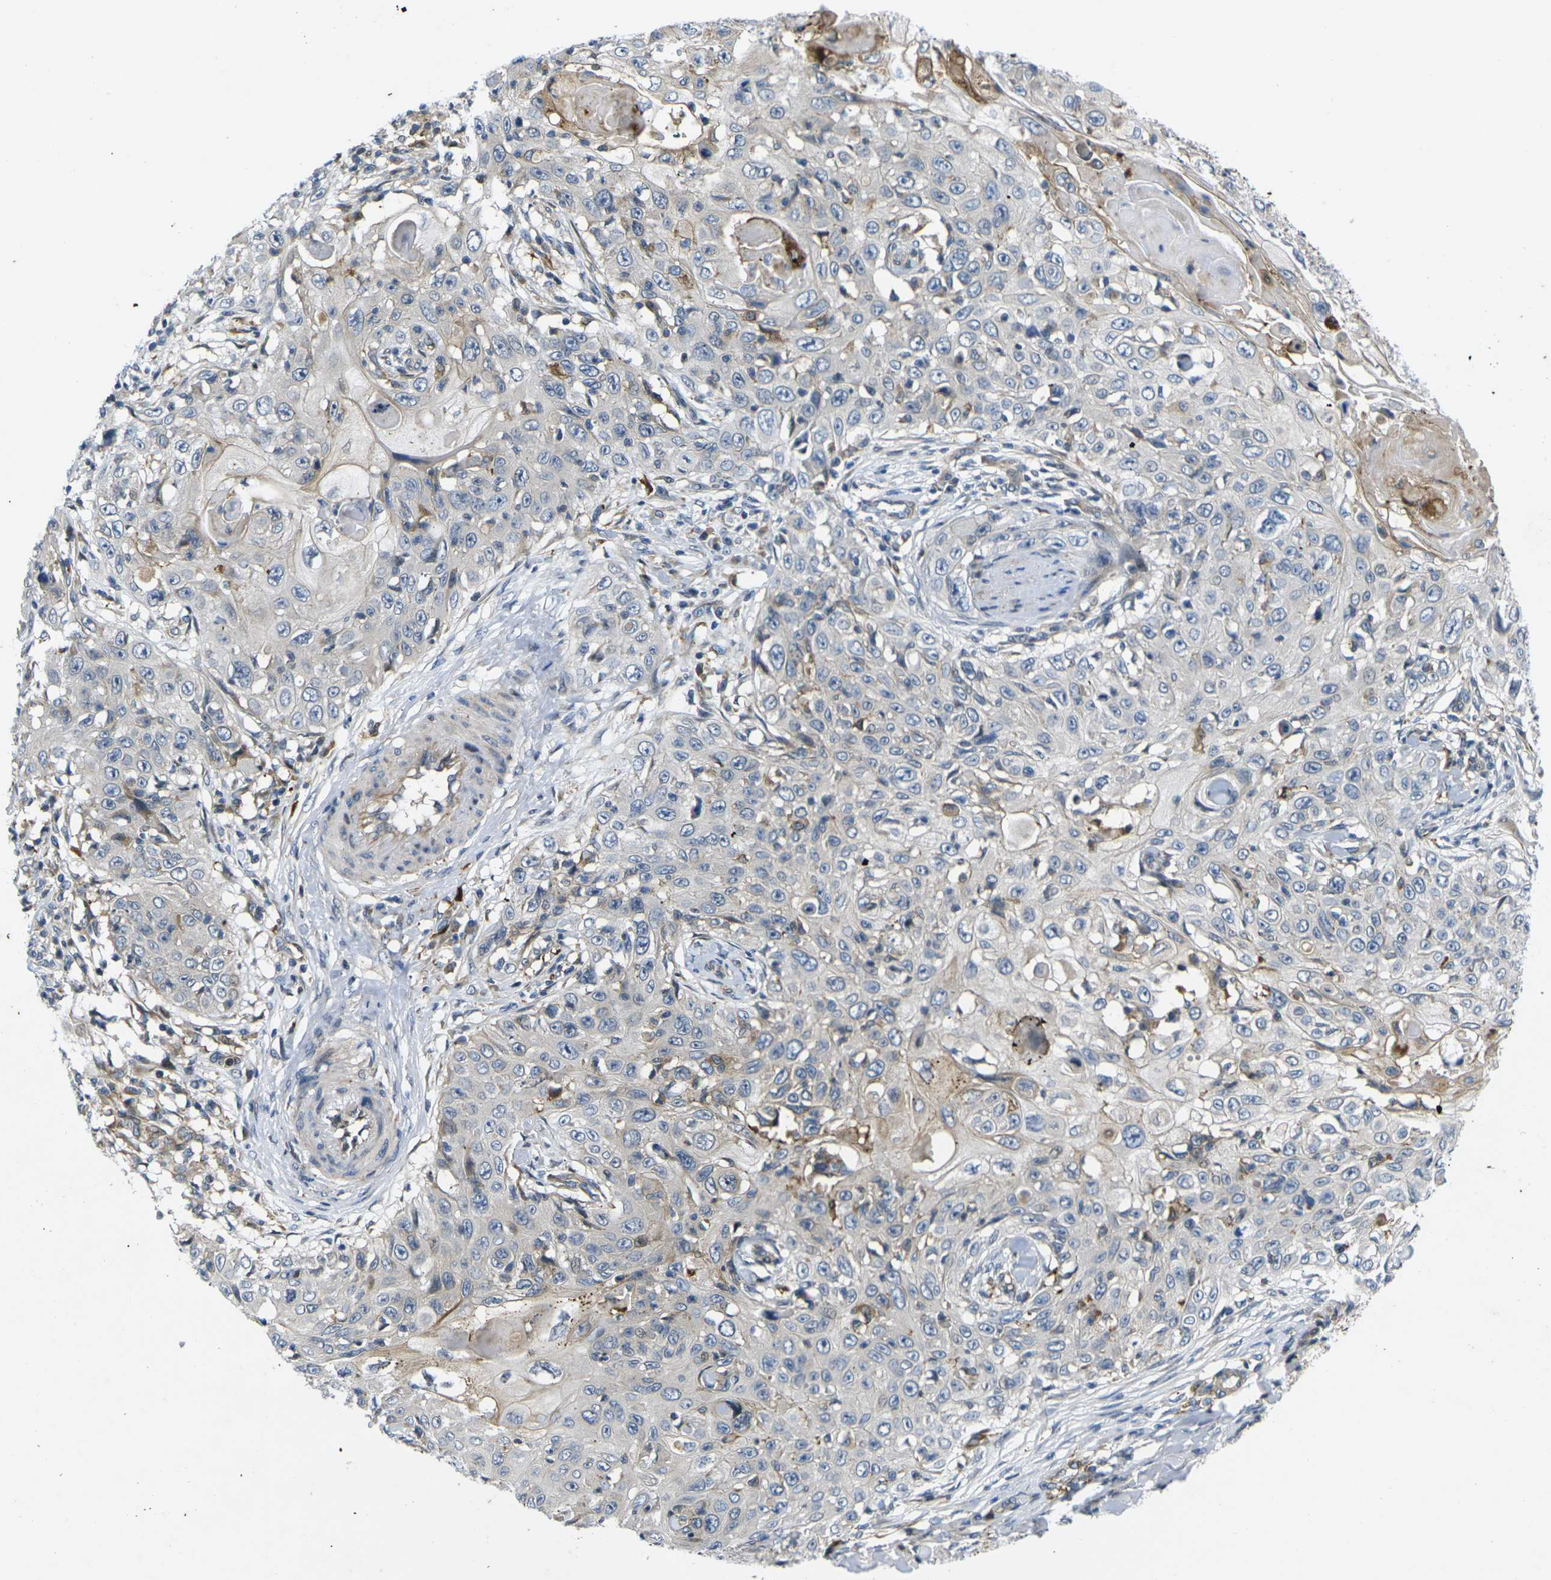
{"staining": {"intensity": "negative", "quantity": "none", "location": "none"}, "tissue": "skin cancer", "cell_type": "Tumor cells", "image_type": "cancer", "snomed": [{"axis": "morphology", "description": "Squamous cell carcinoma, NOS"}, {"axis": "topography", "description": "Skin"}], "caption": "This is a photomicrograph of immunohistochemistry (IHC) staining of squamous cell carcinoma (skin), which shows no expression in tumor cells. The staining was performed using DAB (3,3'-diaminobenzidine) to visualize the protein expression in brown, while the nuclei were stained in blue with hematoxylin (Magnification: 20x).", "gene": "ROBO2", "patient": {"sex": "male", "age": 86}}